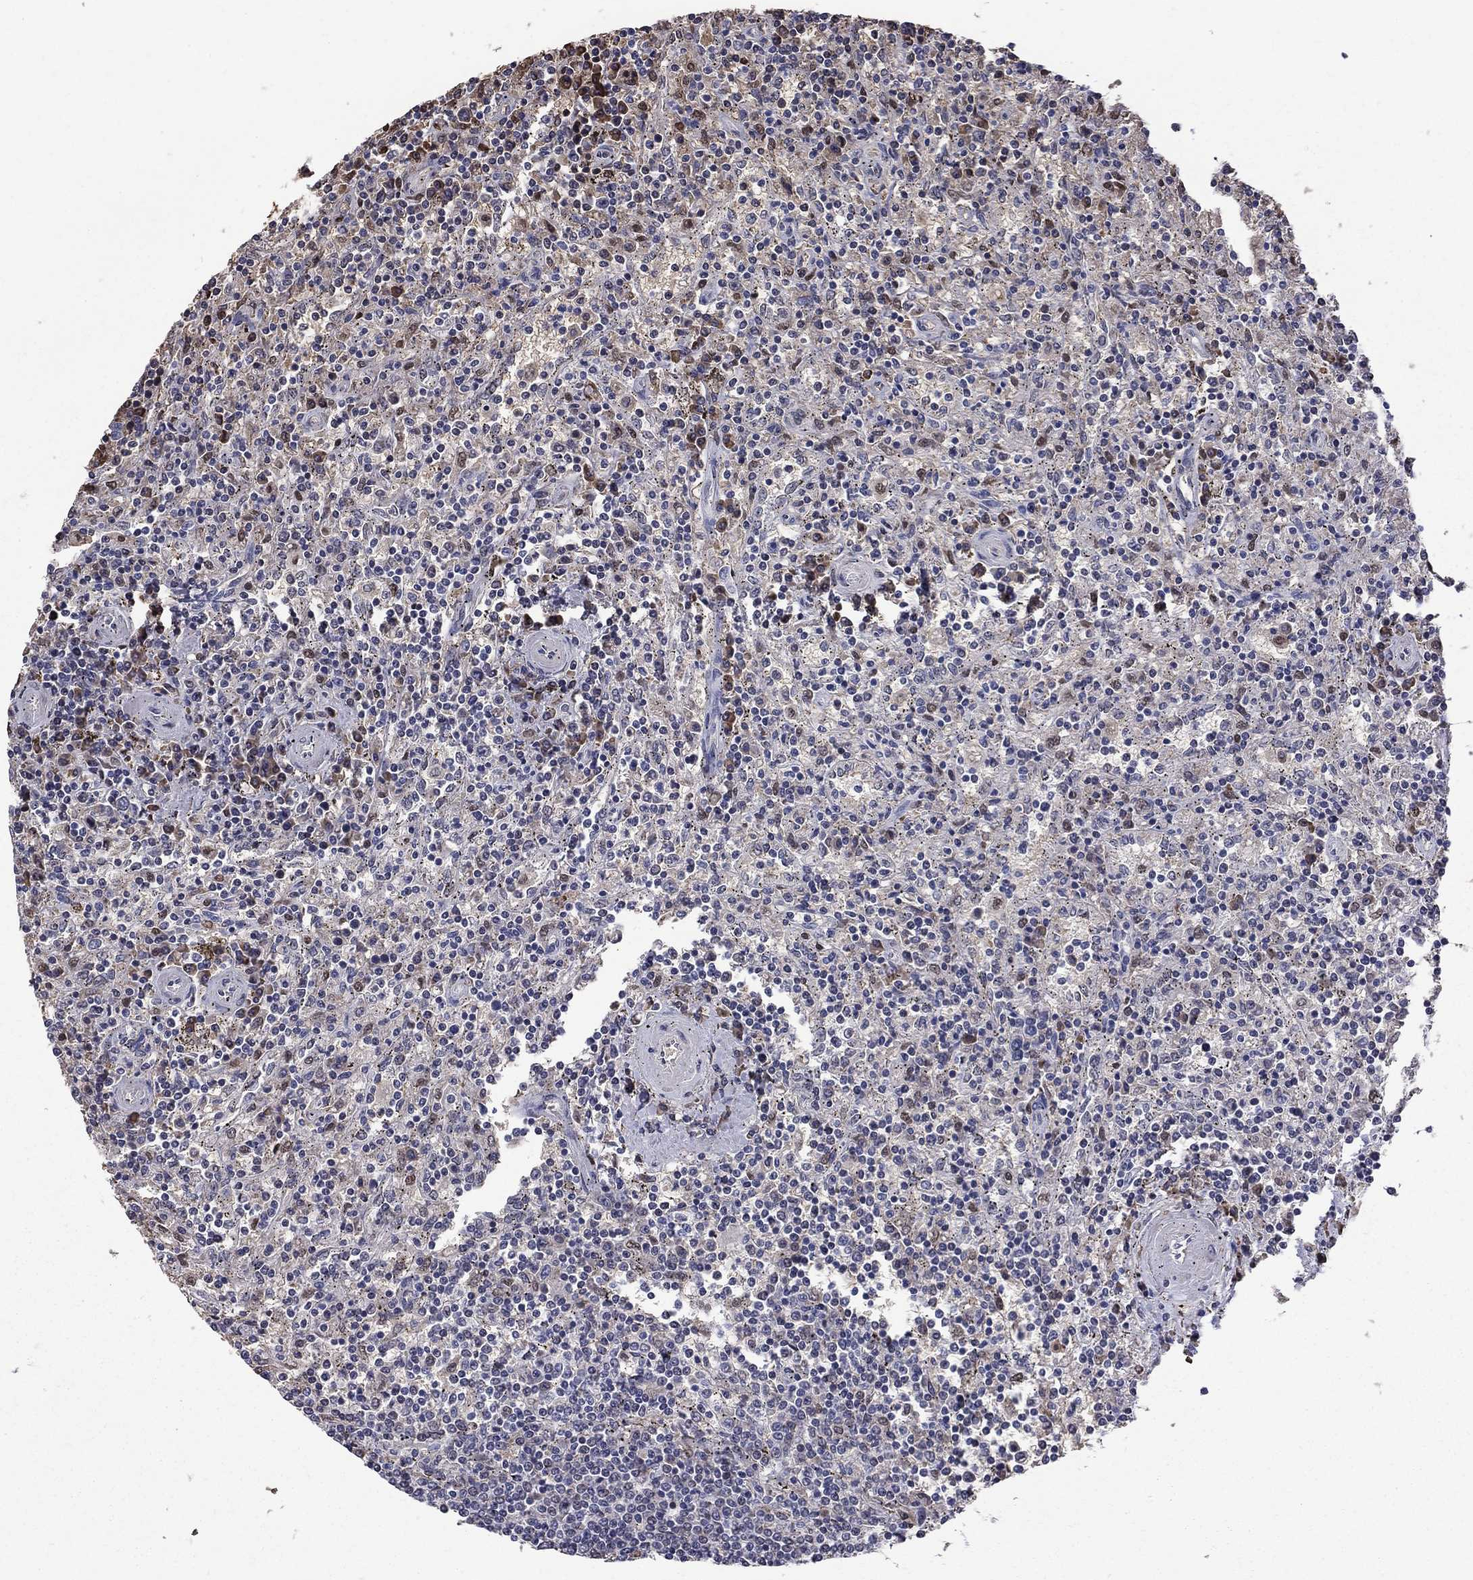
{"staining": {"intensity": "negative", "quantity": "none", "location": "none"}, "tissue": "lymphoma", "cell_type": "Tumor cells", "image_type": "cancer", "snomed": [{"axis": "morphology", "description": "Malignant lymphoma, non-Hodgkin's type, Low grade"}, {"axis": "topography", "description": "Spleen"}], "caption": "Immunohistochemistry (IHC) micrograph of neoplastic tissue: human lymphoma stained with DAB (3,3'-diaminobenzidine) reveals no significant protein positivity in tumor cells.", "gene": "HSPB2", "patient": {"sex": "male", "age": 62}}